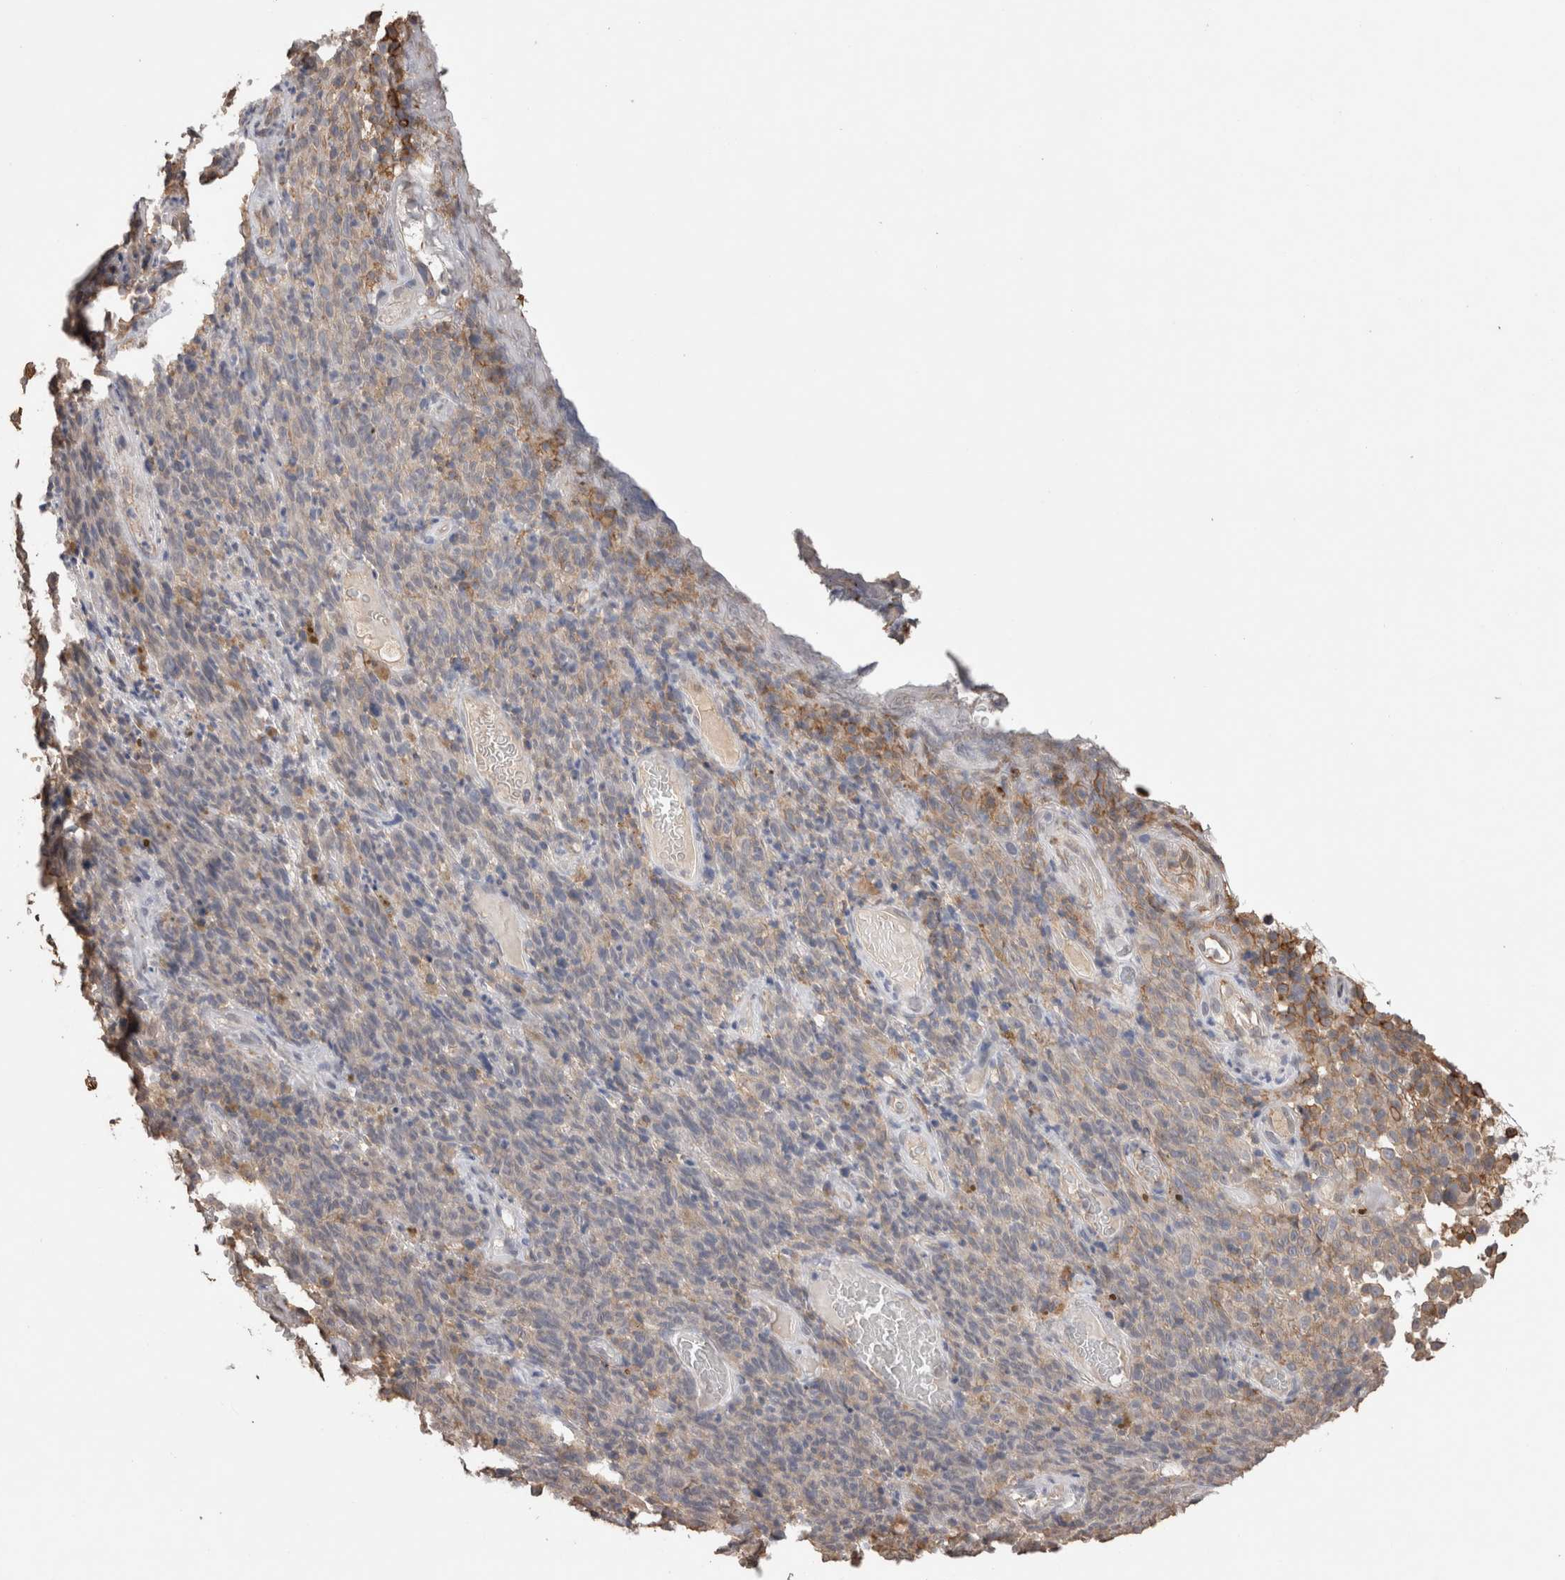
{"staining": {"intensity": "negative", "quantity": "none", "location": "none"}, "tissue": "melanoma", "cell_type": "Tumor cells", "image_type": "cancer", "snomed": [{"axis": "morphology", "description": "Malignant melanoma, NOS"}, {"axis": "topography", "description": "Skin"}], "caption": "Tumor cells show no significant protein positivity in malignant melanoma. (Stains: DAB immunohistochemistry (IHC) with hematoxylin counter stain, Microscopy: brightfield microscopy at high magnification).", "gene": "S100A10", "patient": {"sex": "female", "age": 82}}